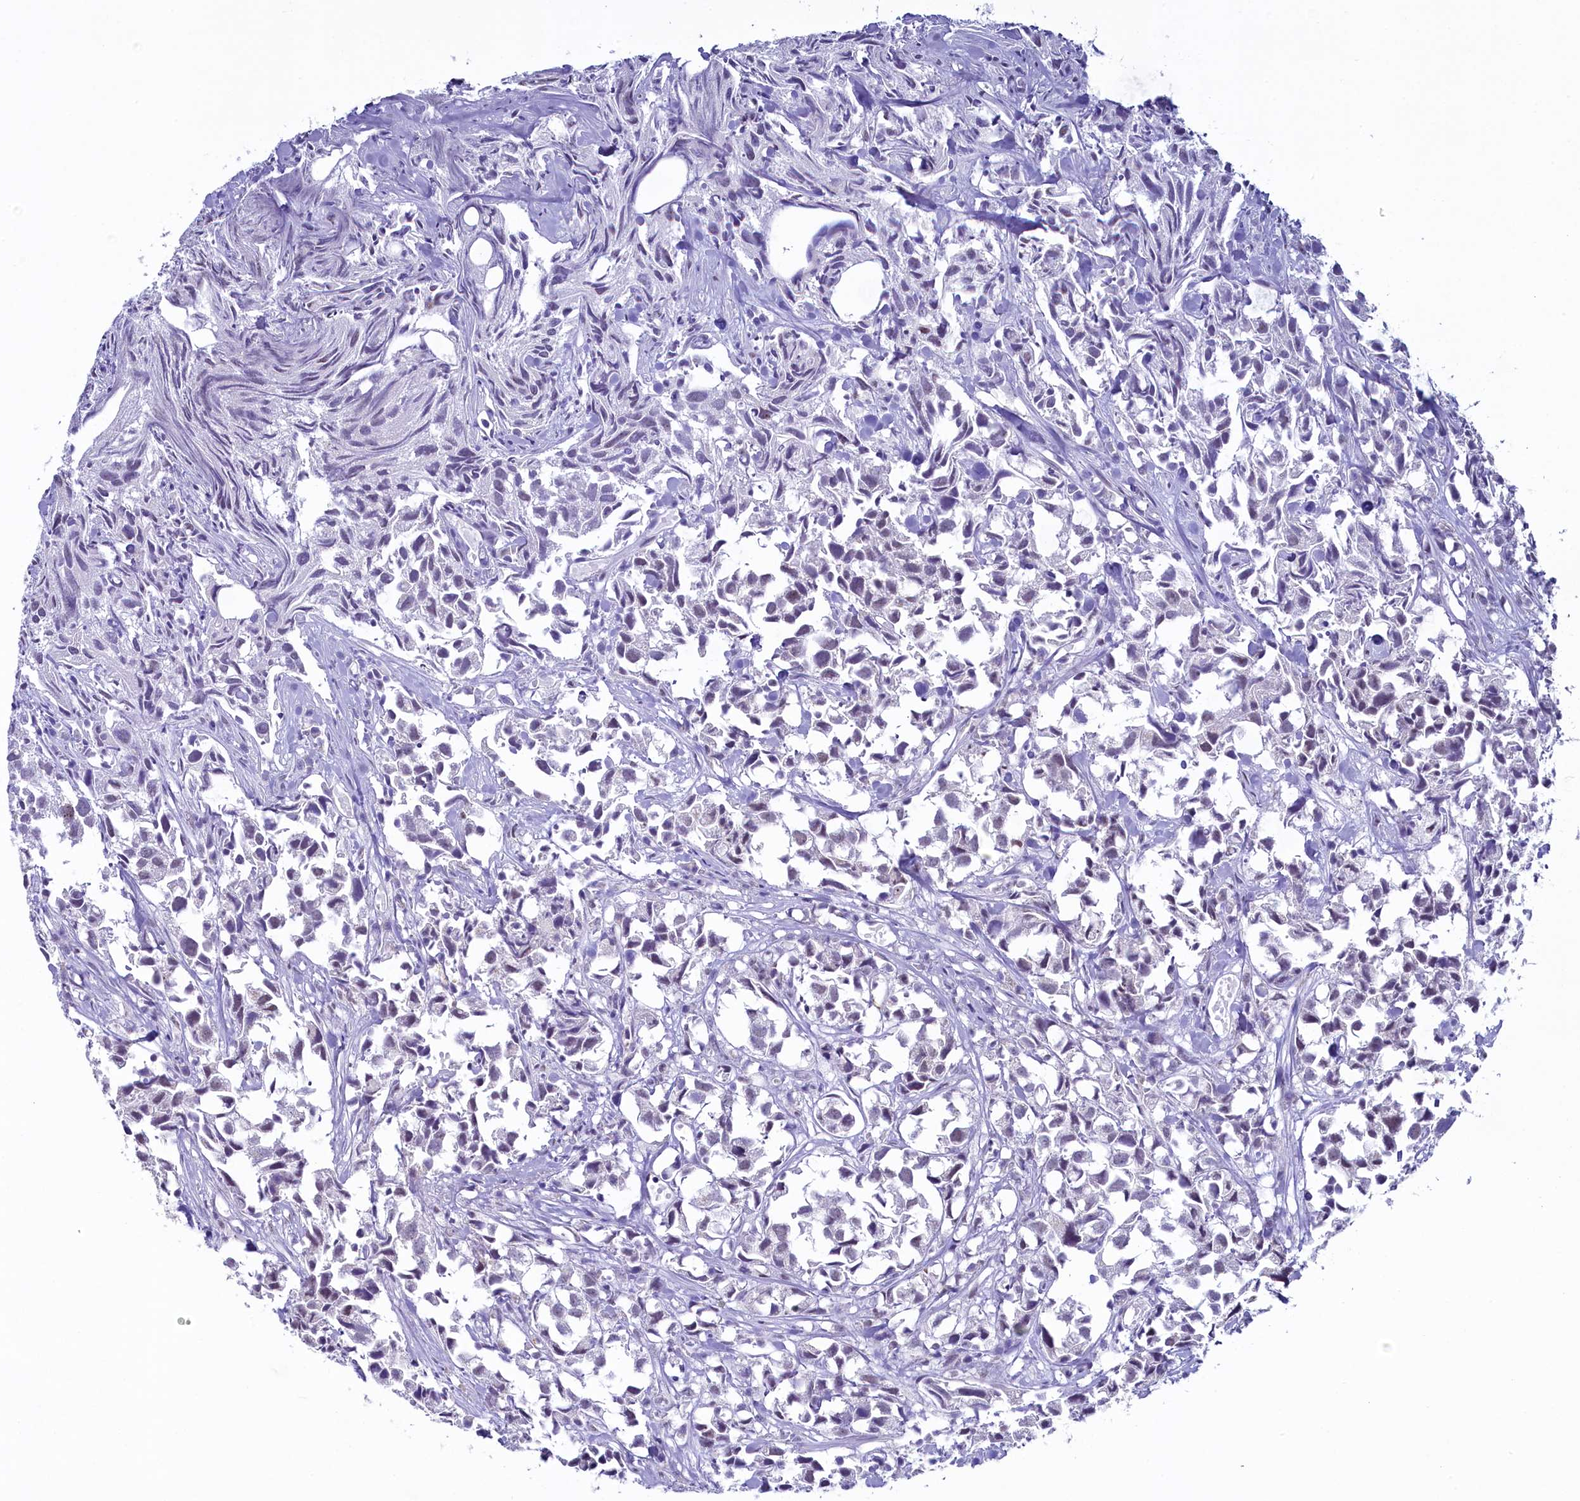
{"staining": {"intensity": "moderate", "quantity": "<25%", "location": "cytoplasmic/membranous"}, "tissue": "urothelial cancer", "cell_type": "Tumor cells", "image_type": "cancer", "snomed": [{"axis": "morphology", "description": "Urothelial carcinoma, High grade"}, {"axis": "topography", "description": "Urinary bladder"}], "caption": "Immunohistochemical staining of urothelial cancer shows moderate cytoplasmic/membranous protein staining in approximately <25% of tumor cells.", "gene": "GPR21", "patient": {"sex": "female", "age": 75}}